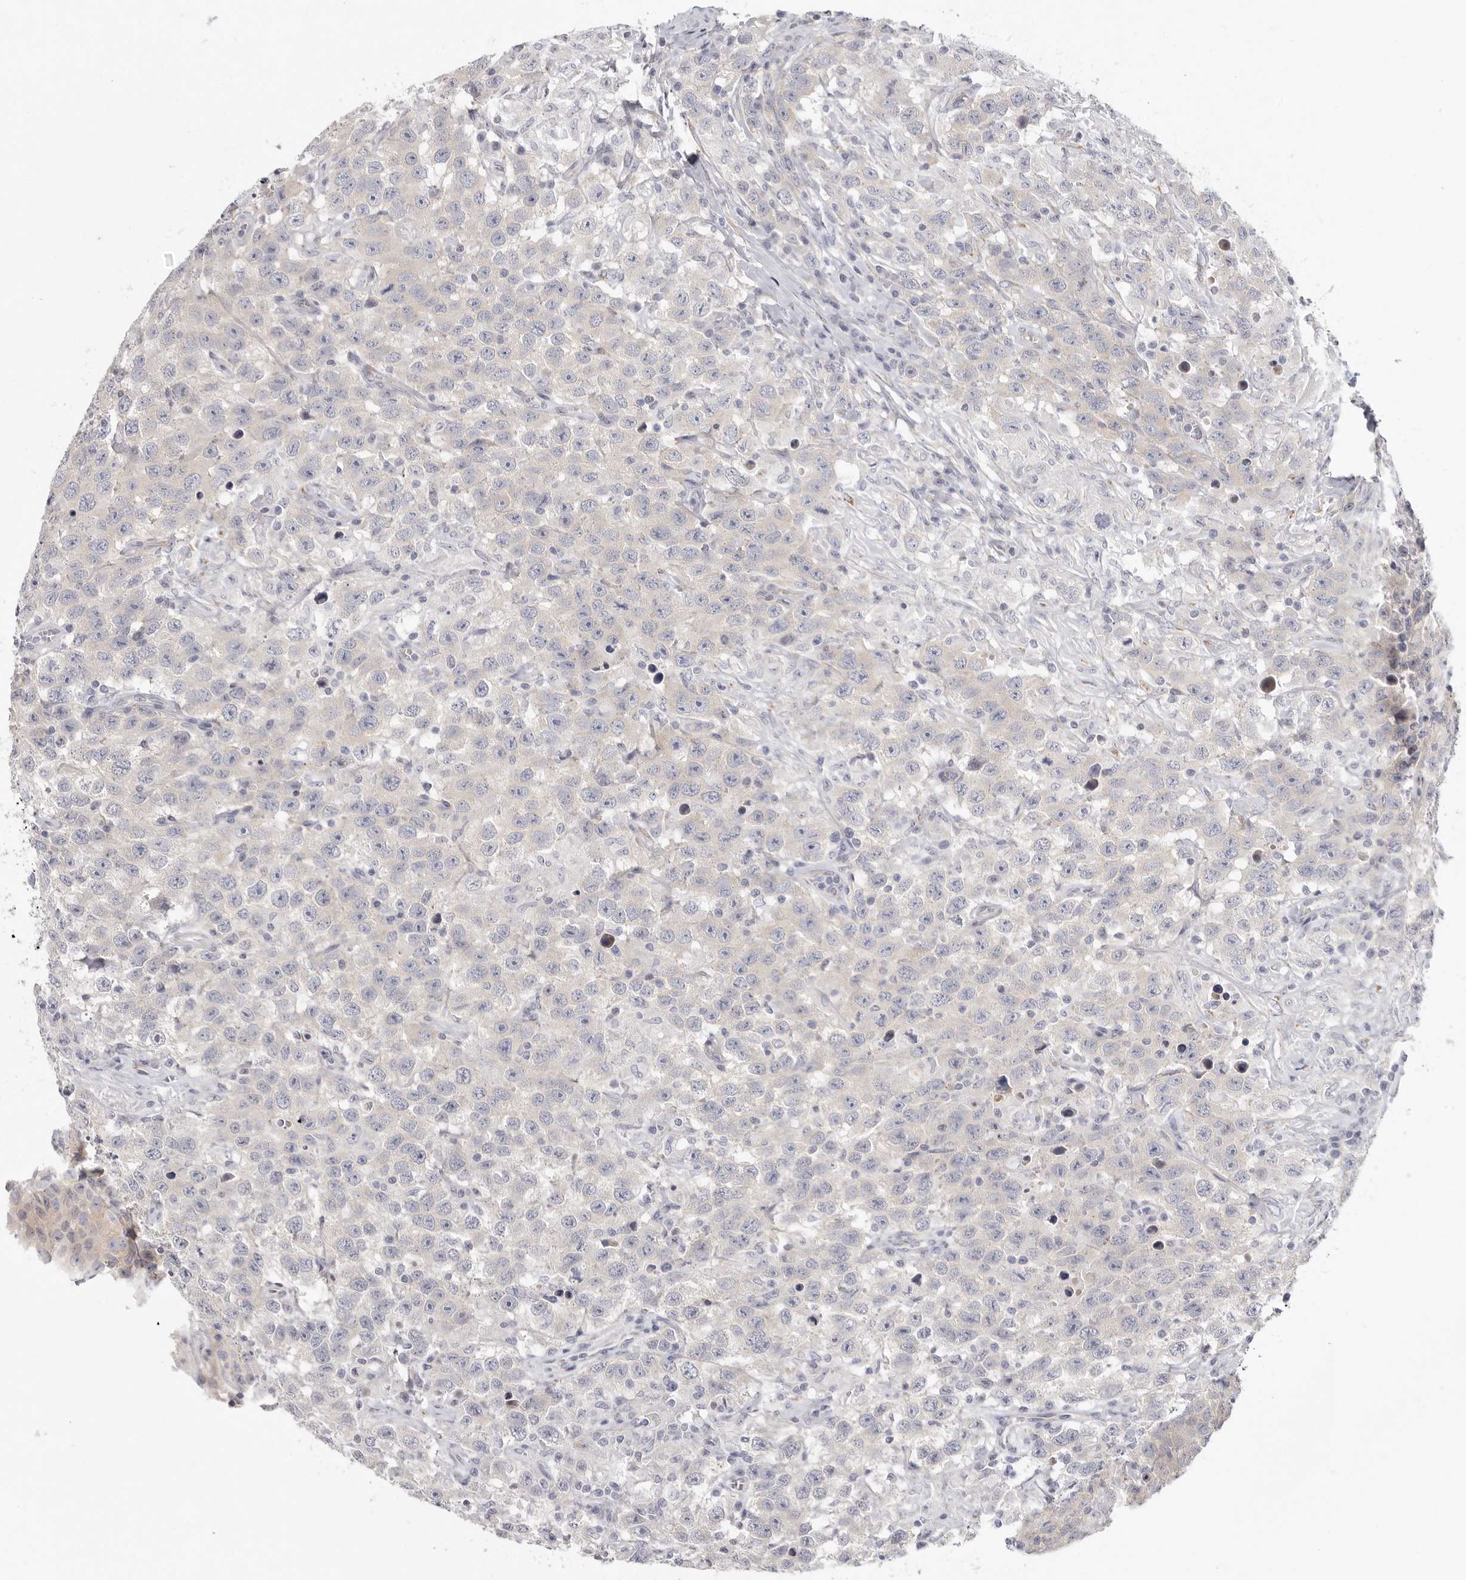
{"staining": {"intensity": "negative", "quantity": "none", "location": "none"}, "tissue": "testis cancer", "cell_type": "Tumor cells", "image_type": "cancer", "snomed": [{"axis": "morphology", "description": "Seminoma, NOS"}, {"axis": "topography", "description": "Testis"}], "caption": "The photomicrograph shows no significant staining in tumor cells of testis cancer.", "gene": "ELP3", "patient": {"sex": "male", "age": 41}}